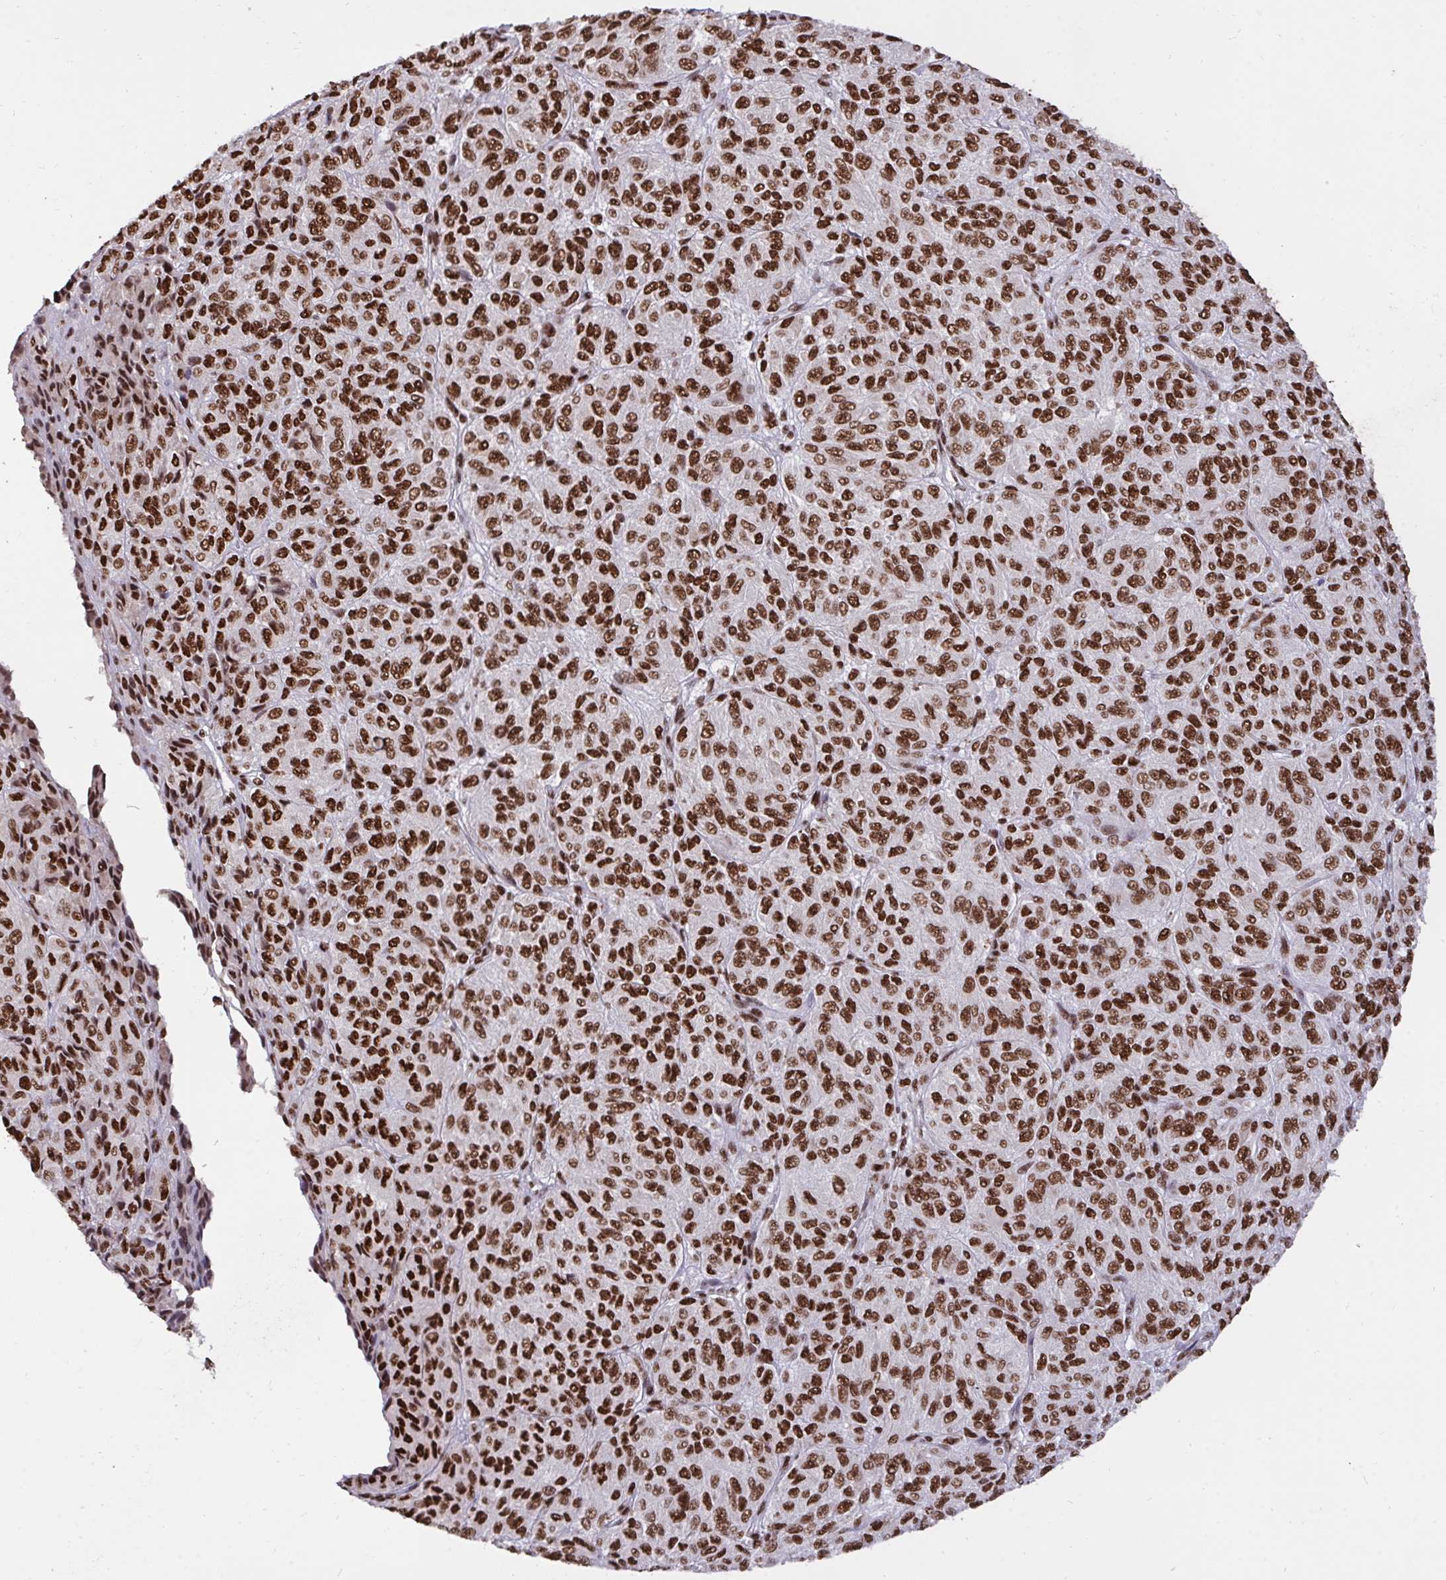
{"staining": {"intensity": "strong", "quantity": ">75%", "location": "nuclear"}, "tissue": "melanoma", "cell_type": "Tumor cells", "image_type": "cancer", "snomed": [{"axis": "morphology", "description": "Malignant melanoma, Metastatic site"}, {"axis": "topography", "description": "Brain"}], "caption": "DAB immunohistochemical staining of human melanoma shows strong nuclear protein positivity in approximately >75% of tumor cells. The staining is performed using DAB brown chromogen to label protein expression. The nuclei are counter-stained blue using hematoxylin.", "gene": "HNRNPL", "patient": {"sex": "female", "age": 56}}